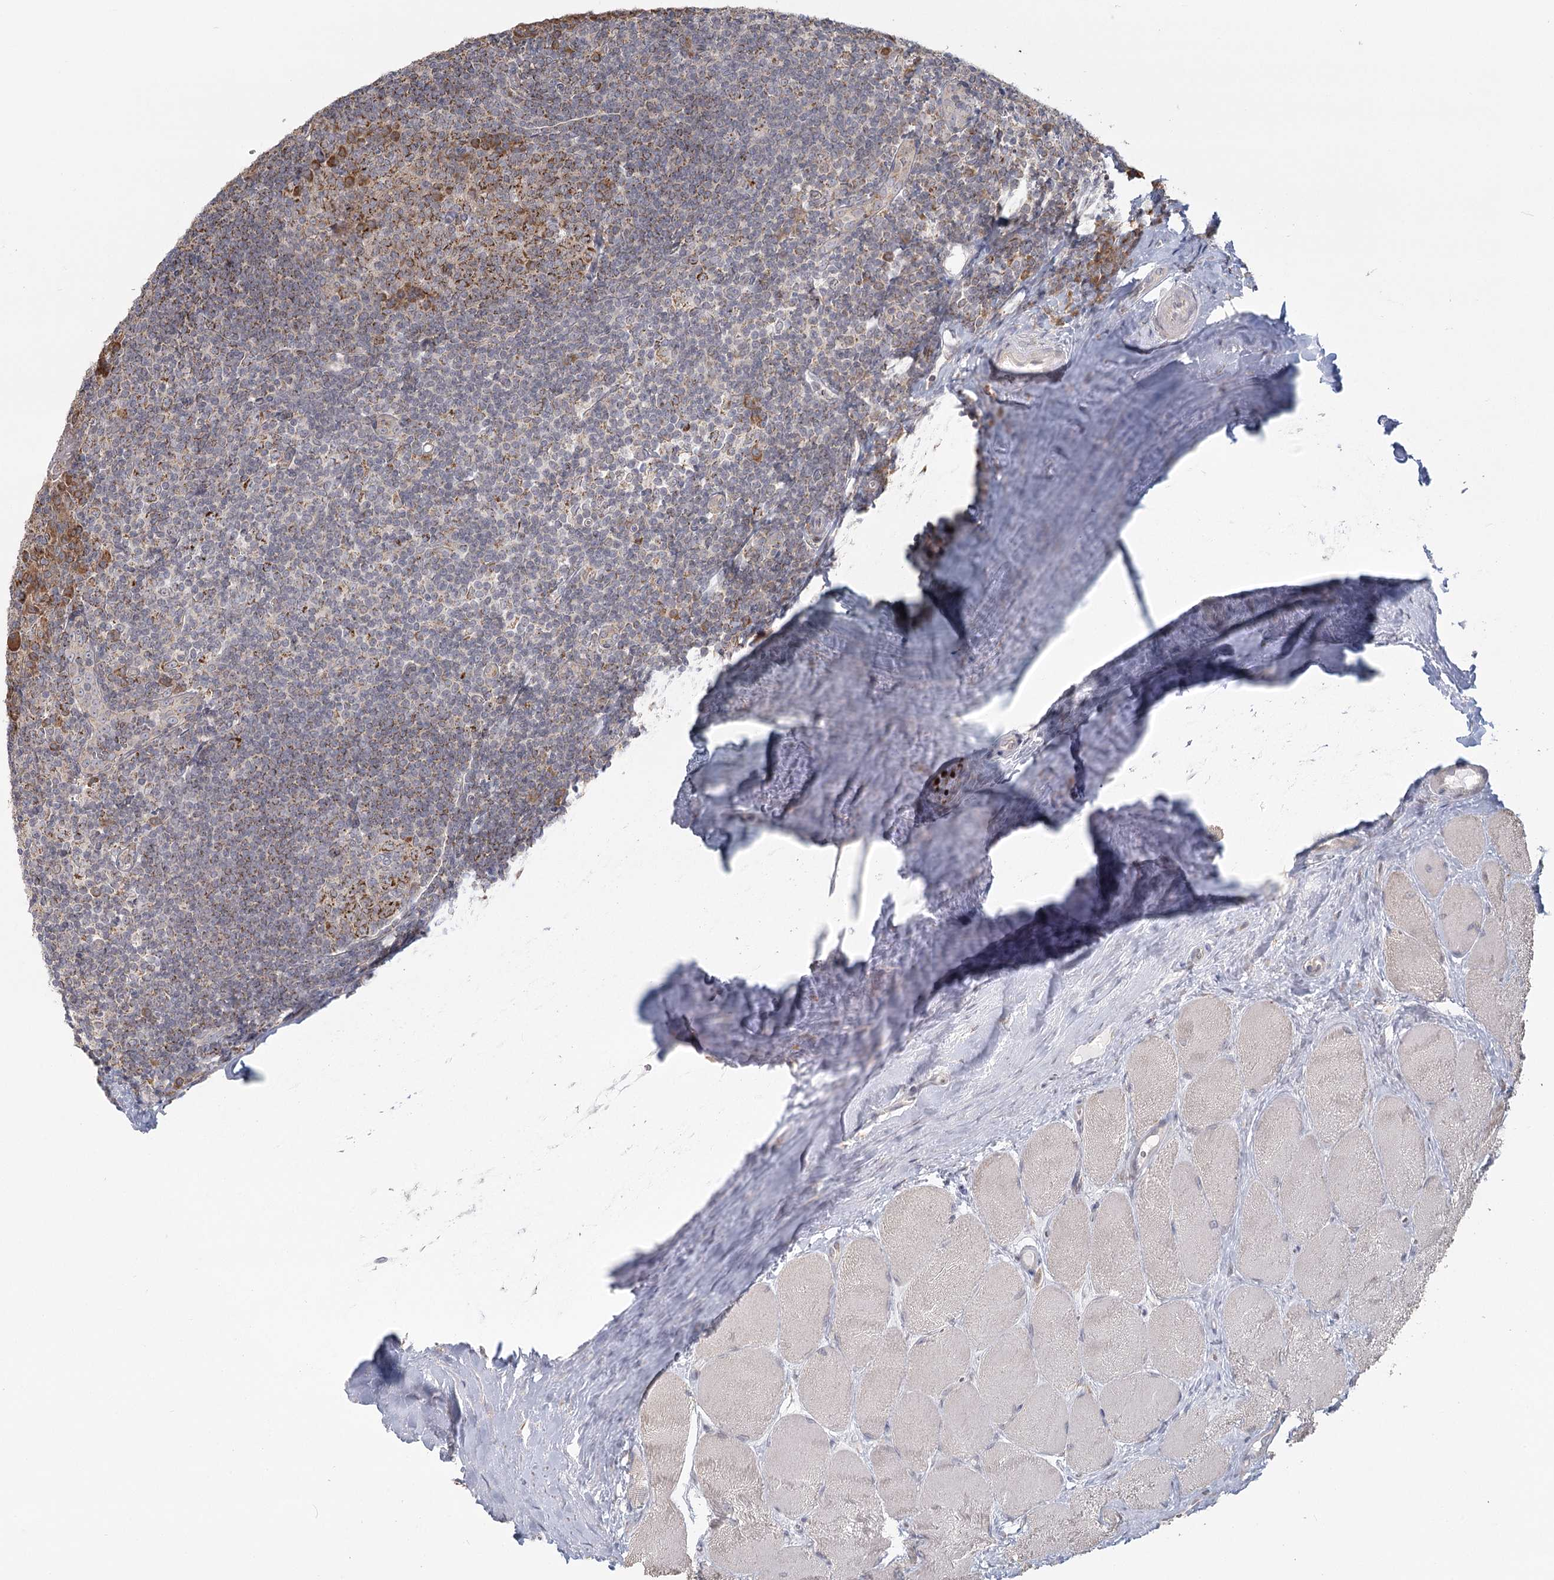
{"staining": {"intensity": "strong", "quantity": "25%-75%", "location": "cytoplasmic/membranous"}, "tissue": "tonsil", "cell_type": "Germinal center cells", "image_type": "normal", "snomed": [{"axis": "morphology", "description": "Normal tissue, NOS"}, {"axis": "topography", "description": "Tonsil"}], "caption": "Immunohistochemical staining of benign tonsil displays high levels of strong cytoplasmic/membranous staining in approximately 25%-75% of germinal center cells. The staining was performed using DAB, with brown indicating positive protein expression. Nuclei are stained blue with hematoxylin.", "gene": "LACTB", "patient": {"sex": "male", "age": 27}}